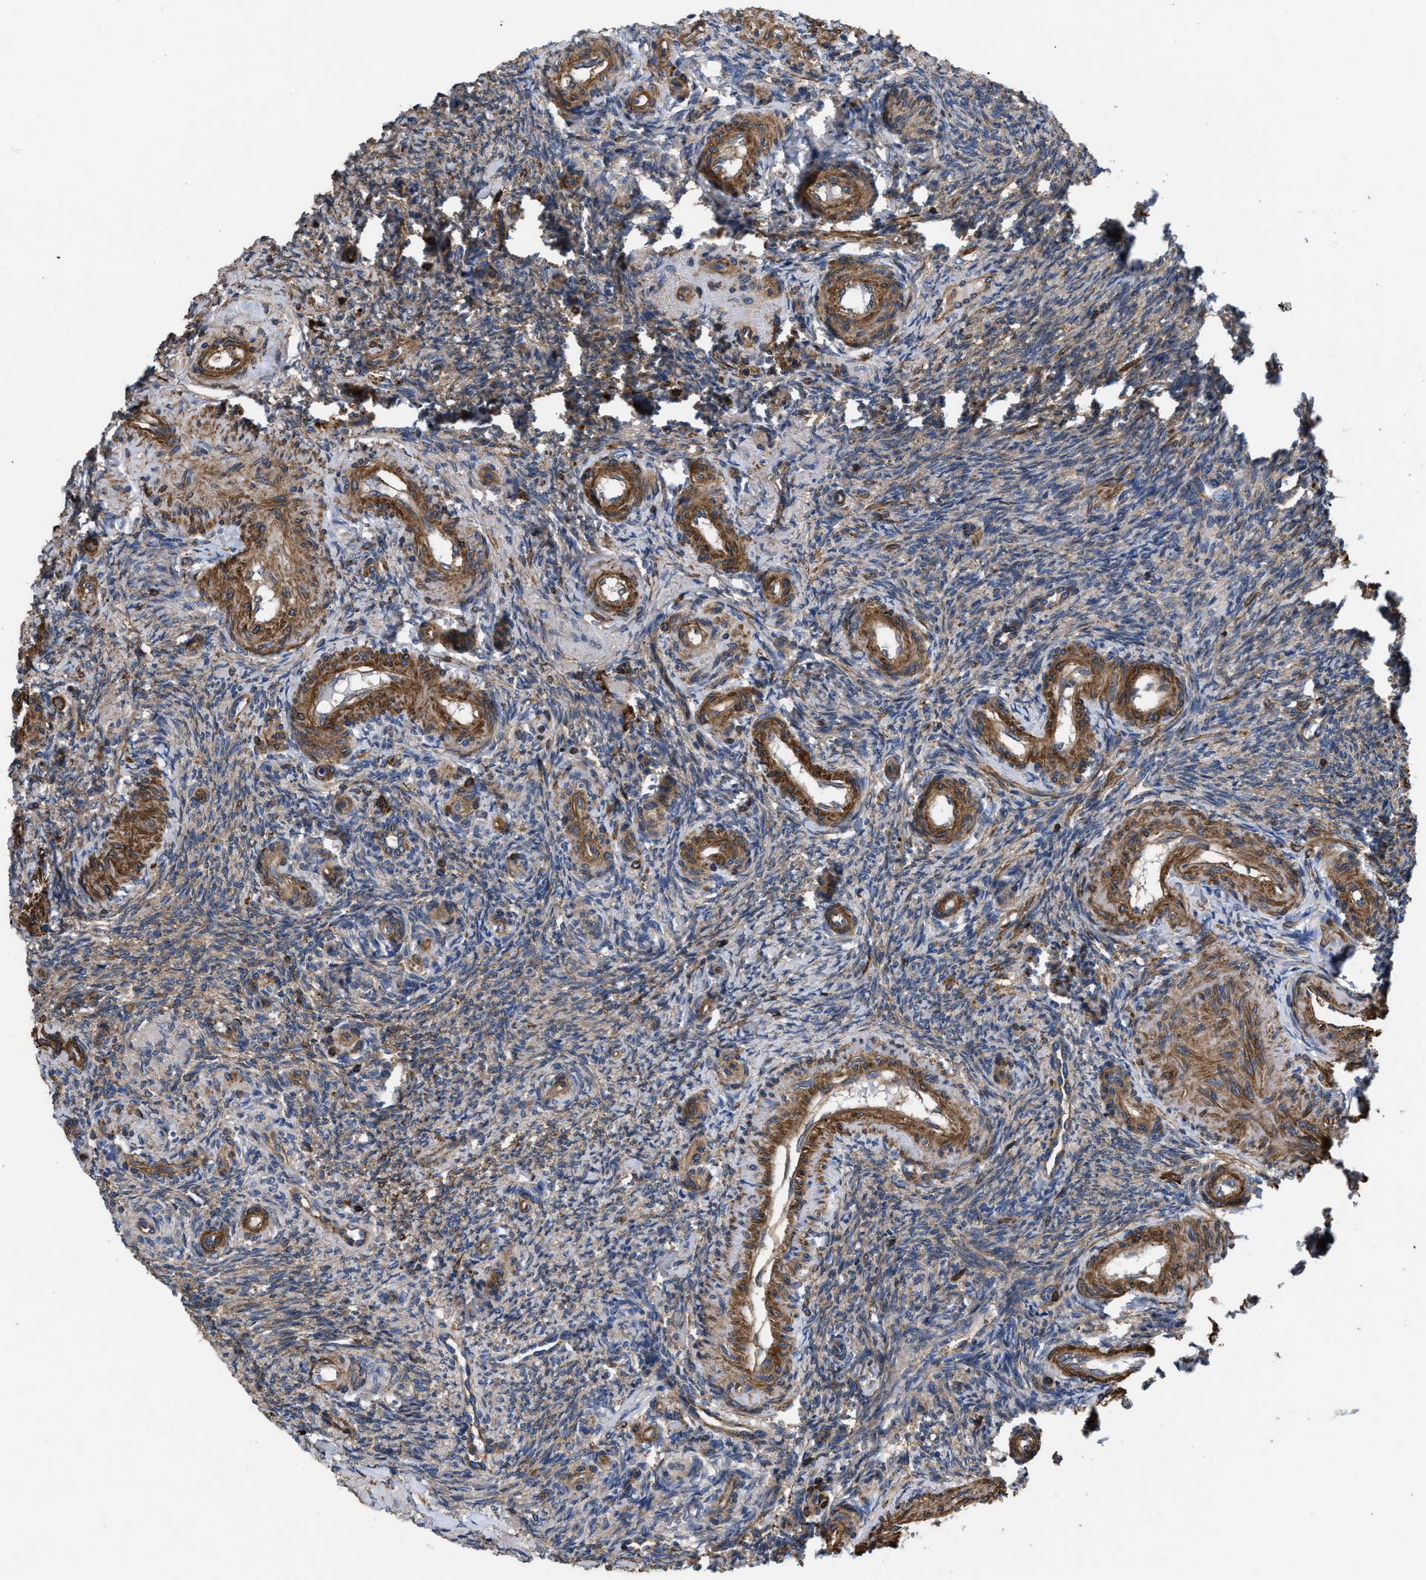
{"staining": {"intensity": "moderate", "quantity": ">75%", "location": "cytoplasmic/membranous"}, "tissue": "ovary", "cell_type": "Follicle cells", "image_type": "normal", "snomed": [{"axis": "morphology", "description": "Normal tissue, NOS"}, {"axis": "topography", "description": "Ovary"}], "caption": "A micrograph showing moderate cytoplasmic/membranous positivity in approximately >75% of follicle cells in normal ovary, as visualized by brown immunohistochemical staining.", "gene": "SCUBE2", "patient": {"sex": "female", "age": 41}}